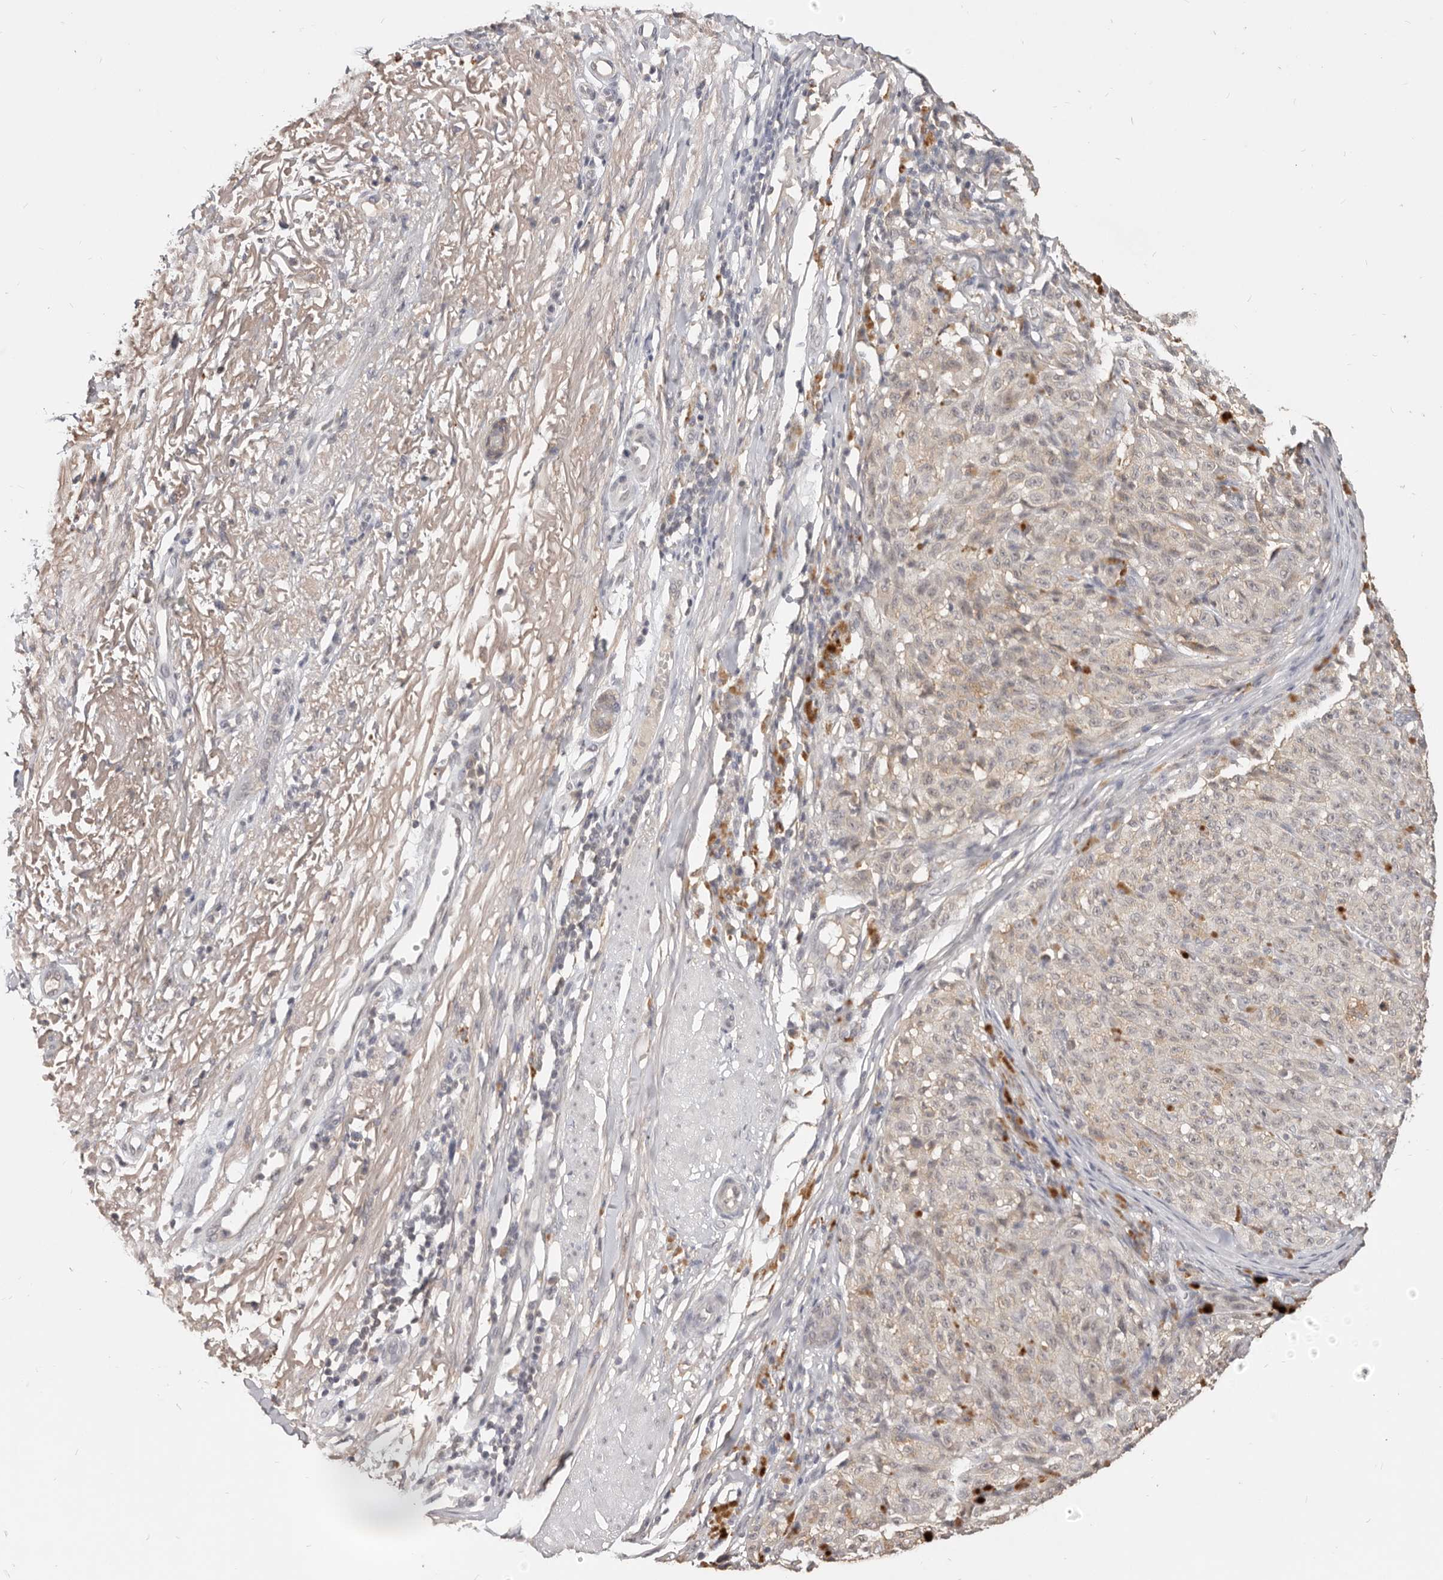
{"staining": {"intensity": "negative", "quantity": "none", "location": "none"}, "tissue": "melanoma", "cell_type": "Tumor cells", "image_type": "cancer", "snomed": [{"axis": "morphology", "description": "Malignant melanoma, NOS"}, {"axis": "topography", "description": "Skin"}], "caption": "High magnification brightfield microscopy of melanoma stained with DAB (3,3'-diaminobenzidine) (brown) and counterstained with hematoxylin (blue): tumor cells show no significant positivity.", "gene": "TSPAN13", "patient": {"sex": "female", "age": 82}}